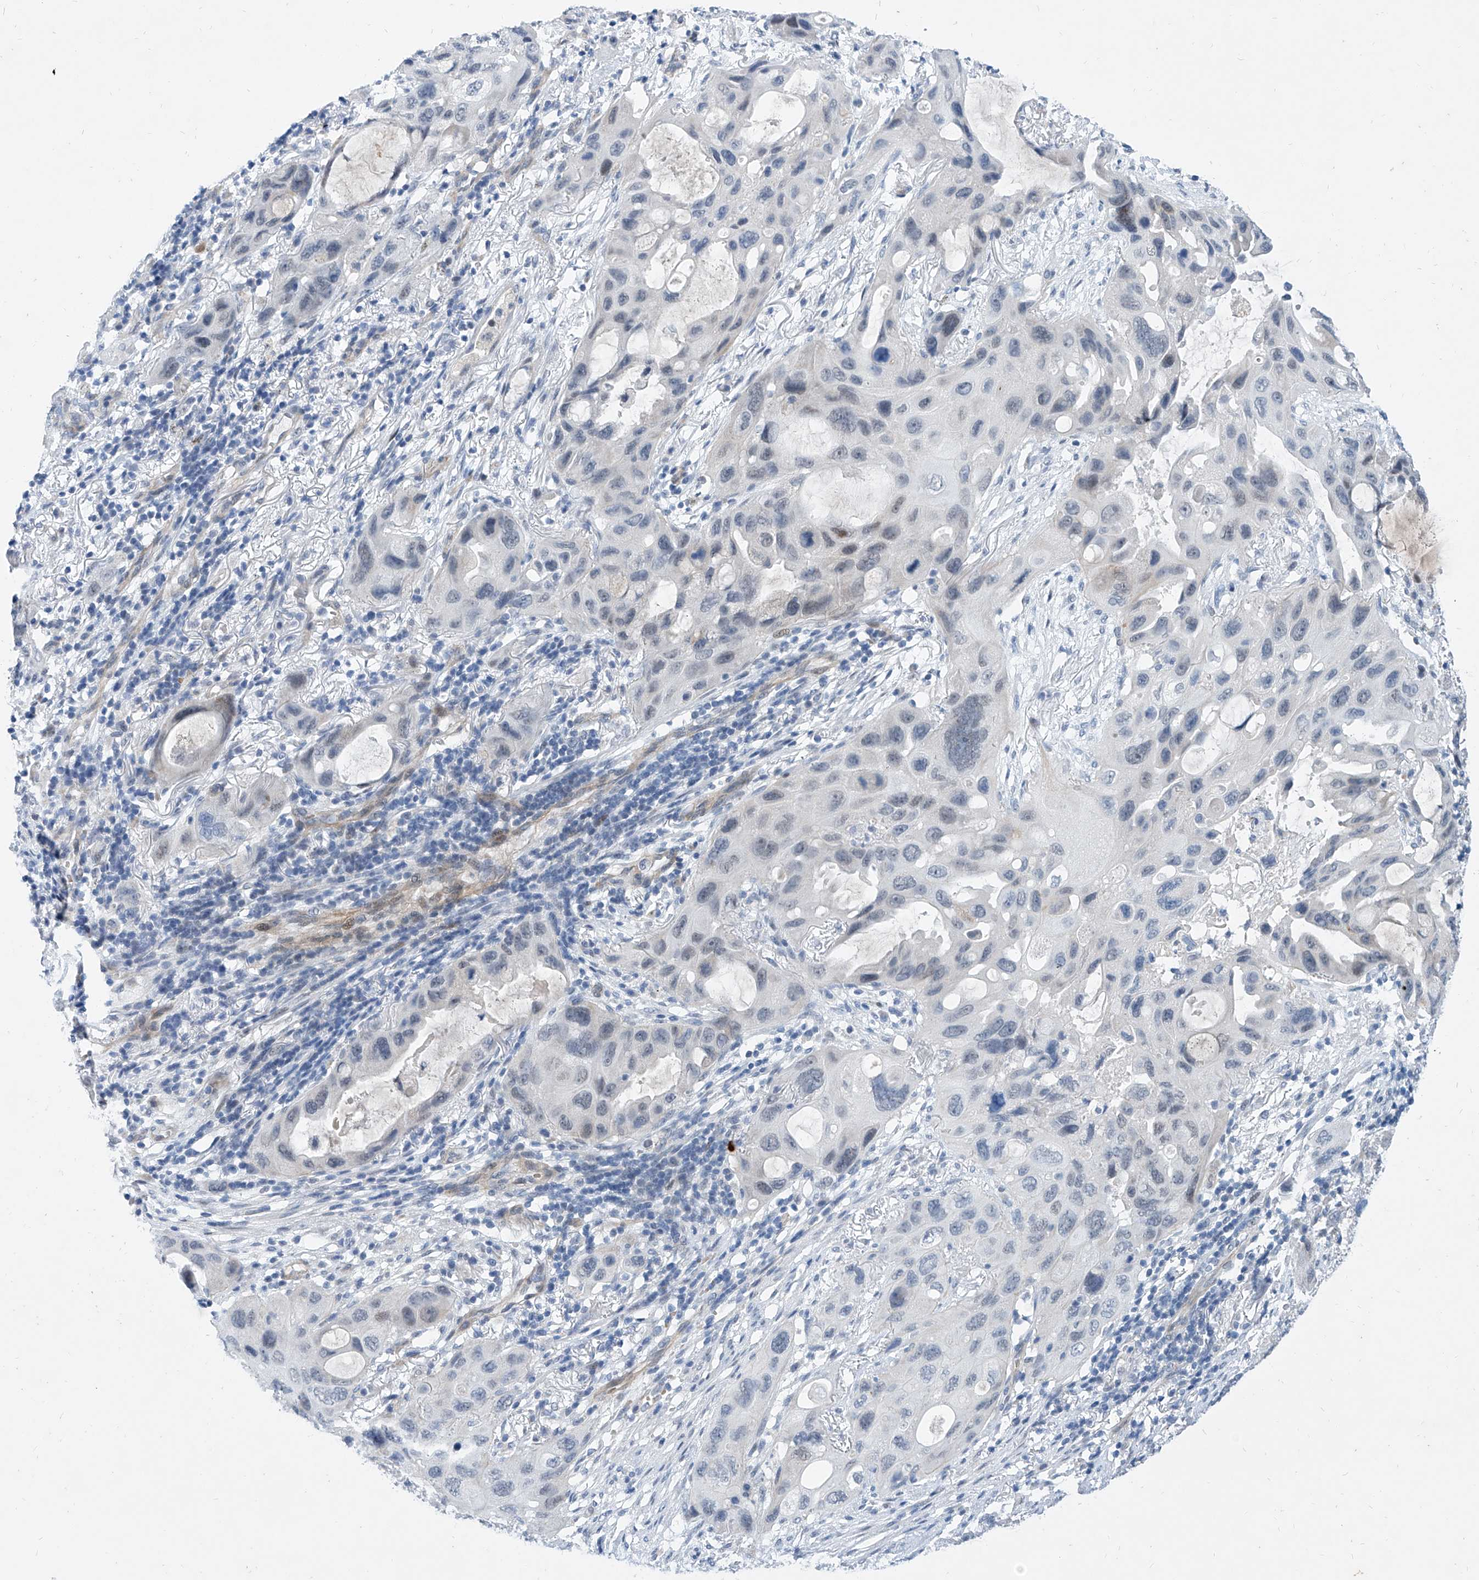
{"staining": {"intensity": "weak", "quantity": "<25%", "location": "nuclear"}, "tissue": "lung cancer", "cell_type": "Tumor cells", "image_type": "cancer", "snomed": [{"axis": "morphology", "description": "Squamous cell carcinoma, NOS"}, {"axis": "topography", "description": "Lung"}], "caption": "Micrograph shows no protein expression in tumor cells of lung cancer (squamous cell carcinoma) tissue. Brightfield microscopy of immunohistochemistry stained with DAB (brown) and hematoxylin (blue), captured at high magnification.", "gene": "BPTF", "patient": {"sex": "female", "age": 73}}